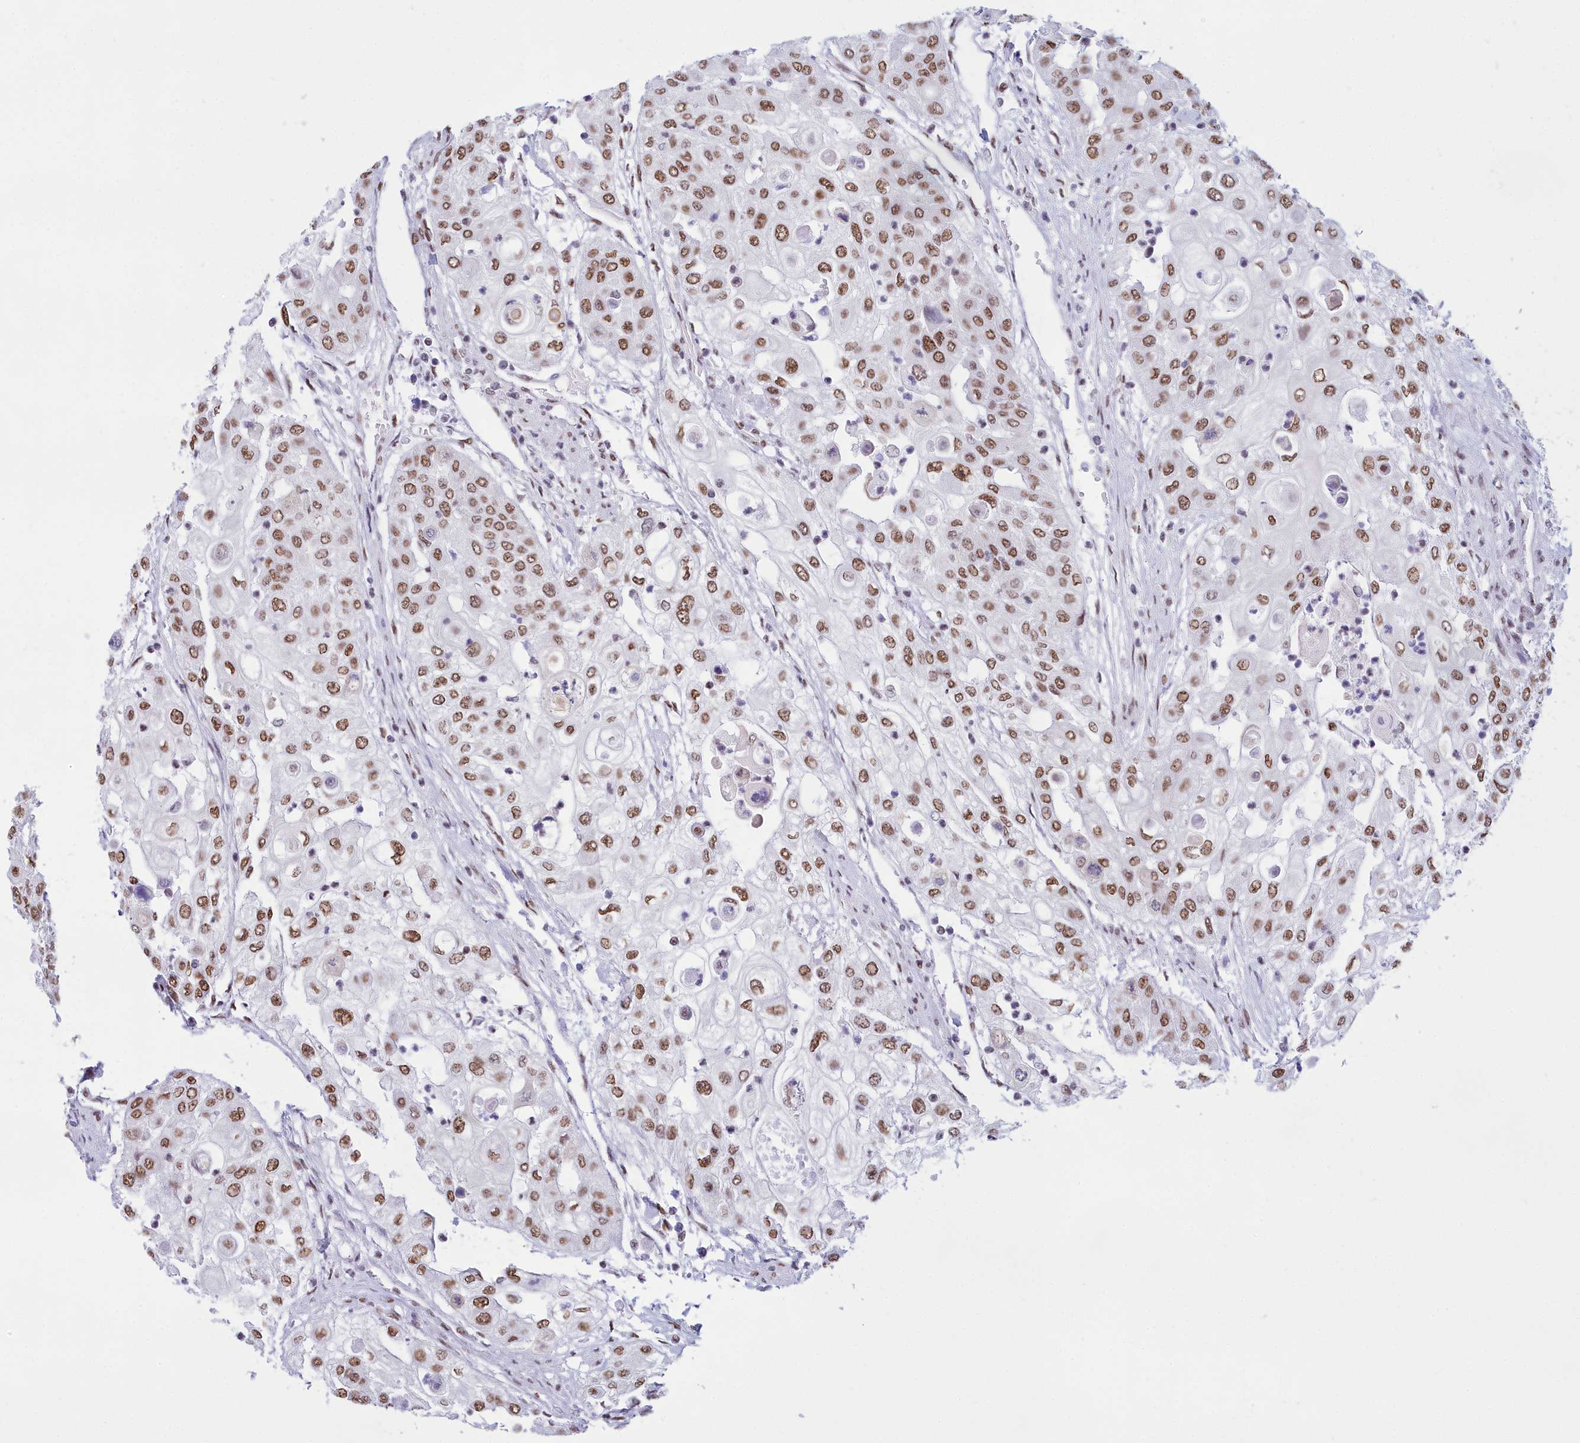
{"staining": {"intensity": "moderate", "quantity": ">75%", "location": "nuclear"}, "tissue": "urothelial cancer", "cell_type": "Tumor cells", "image_type": "cancer", "snomed": [{"axis": "morphology", "description": "Urothelial carcinoma, High grade"}, {"axis": "topography", "description": "Urinary bladder"}], "caption": "An image of urothelial cancer stained for a protein reveals moderate nuclear brown staining in tumor cells. (IHC, brightfield microscopy, high magnification).", "gene": "CDC26", "patient": {"sex": "female", "age": 79}}